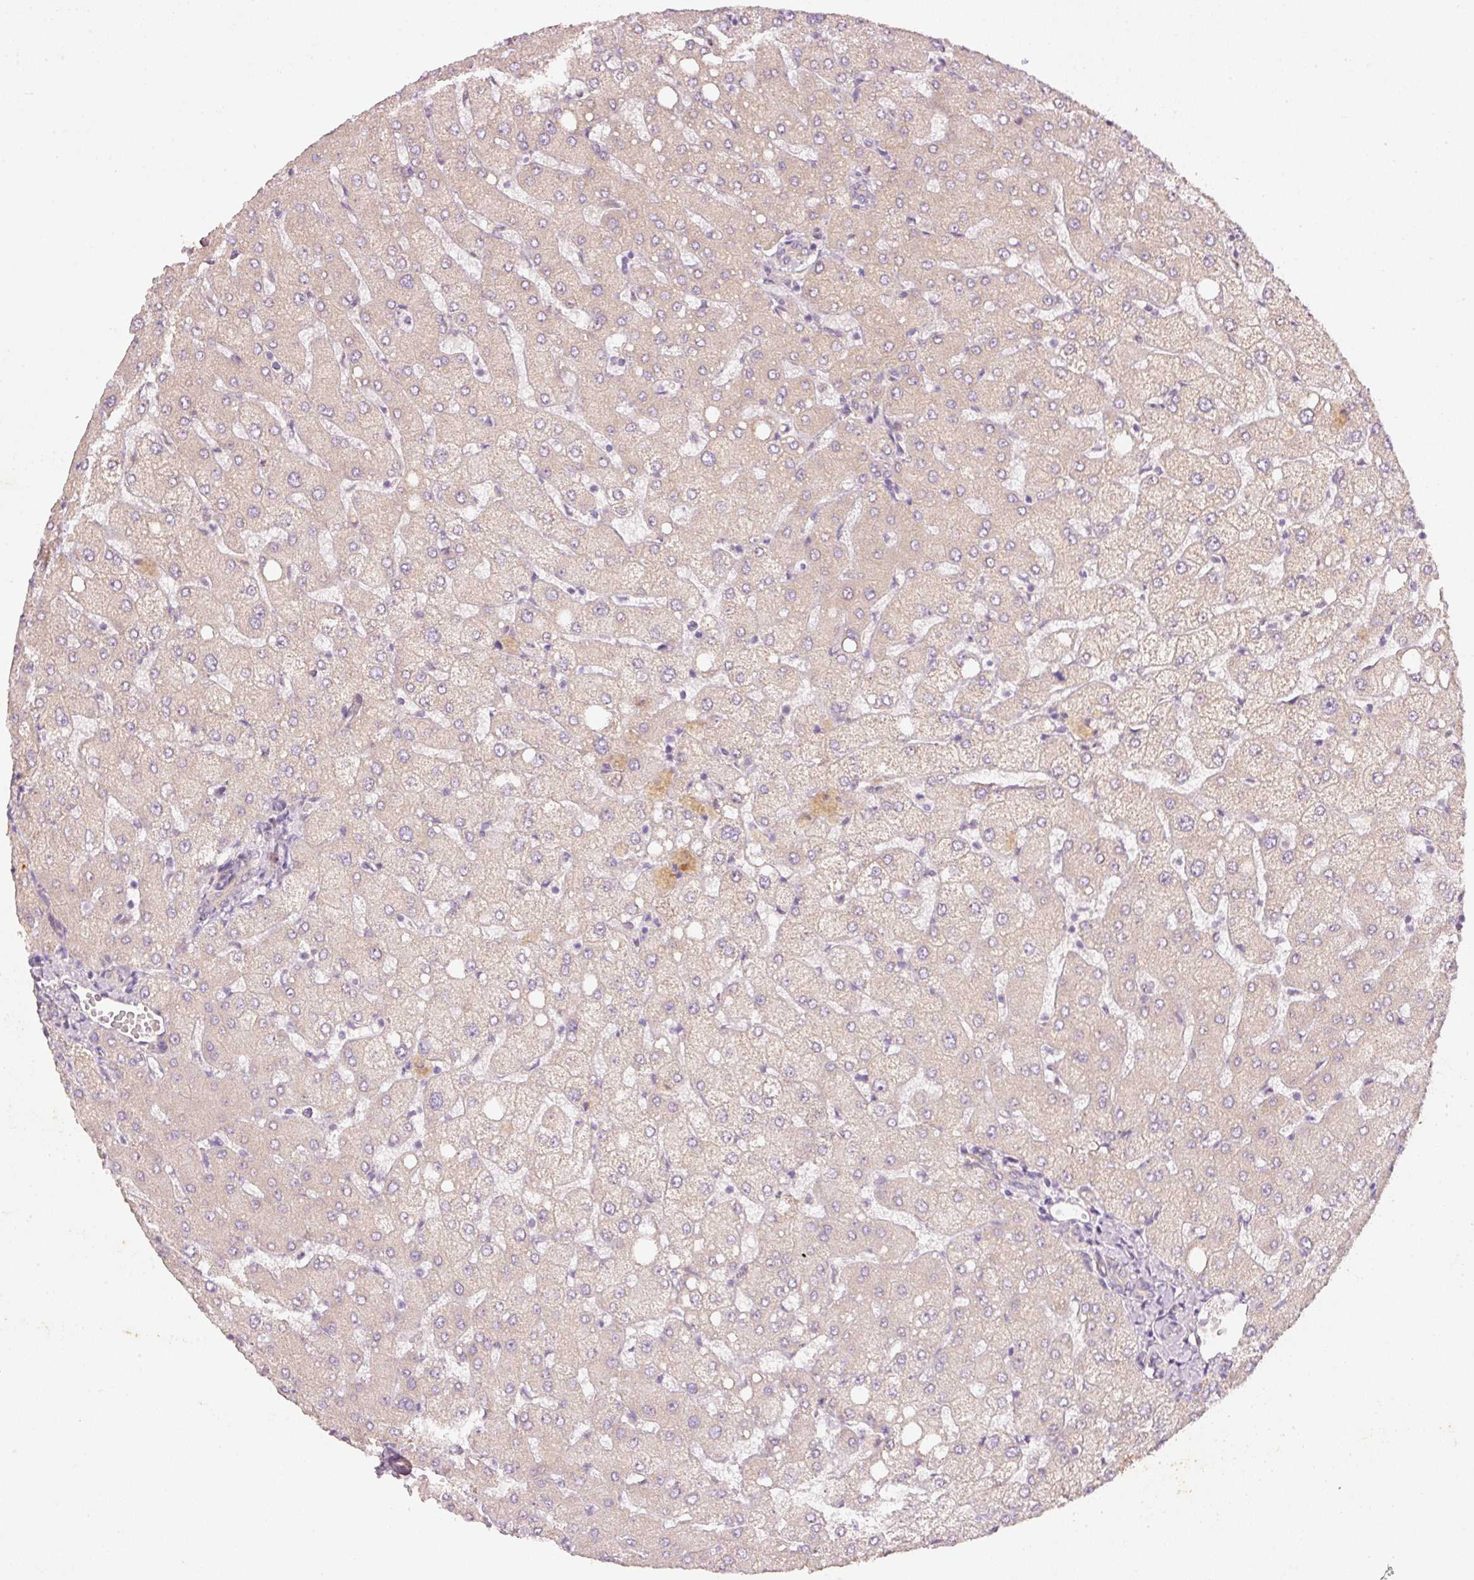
{"staining": {"intensity": "negative", "quantity": "none", "location": "none"}, "tissue": "liver", "cell_type": "Cholangiocytes", "image_type": "normal", "snomed": [{"axis": "morphology", "description": "Normal tissue, NOS"}, {"axis": "topography", "description": "Liver"}], "caption": "There is no significant staining in cholangiocytes of liver. Brightfield microscopy of immunohistochemistry stained with DAB (brown) and hematoxylin (blue), captured at high magnification.", "gene": "RGL2", "patient": {"sex": "female", "age": 54}}